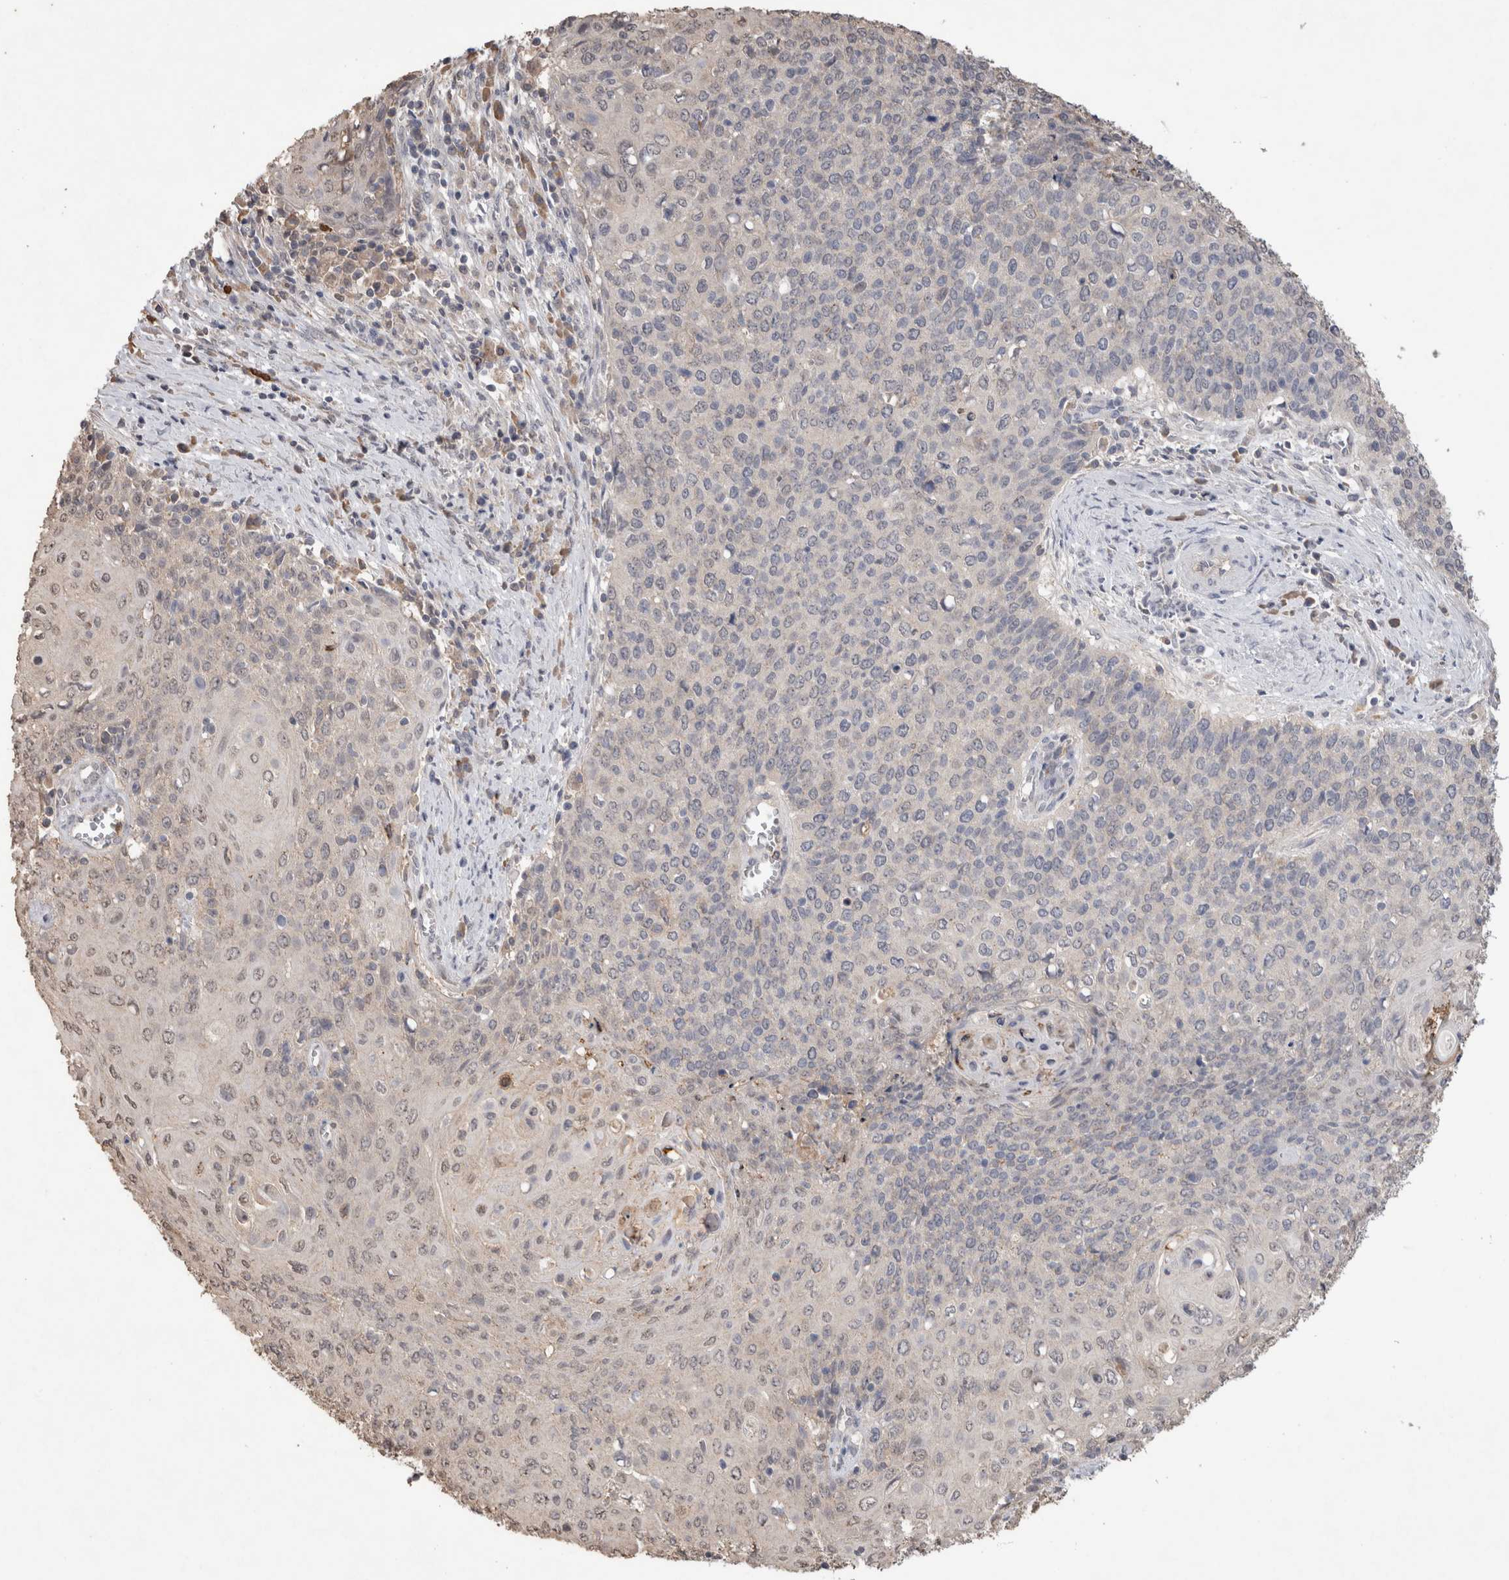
{"staining": {"intensity": "negative", "quantity": "none", "location": "none"}, "tissue": "cervical cancer", "cell_type": "Tumor cells", "image_type": "cancer", "snomed": [{"axis": "morphology", "description": "Squamous cell carcinoma, NOS"}, {"axis": "topography", "description": "Cervix"}], "caption": "Immunohistochemical staining of human cervical cancer (squamous cell carcinoma) demonstrates no significant staining in tumor cells.", "gene": "FABP7", "patient": {"sex": "female", "age": 39}}